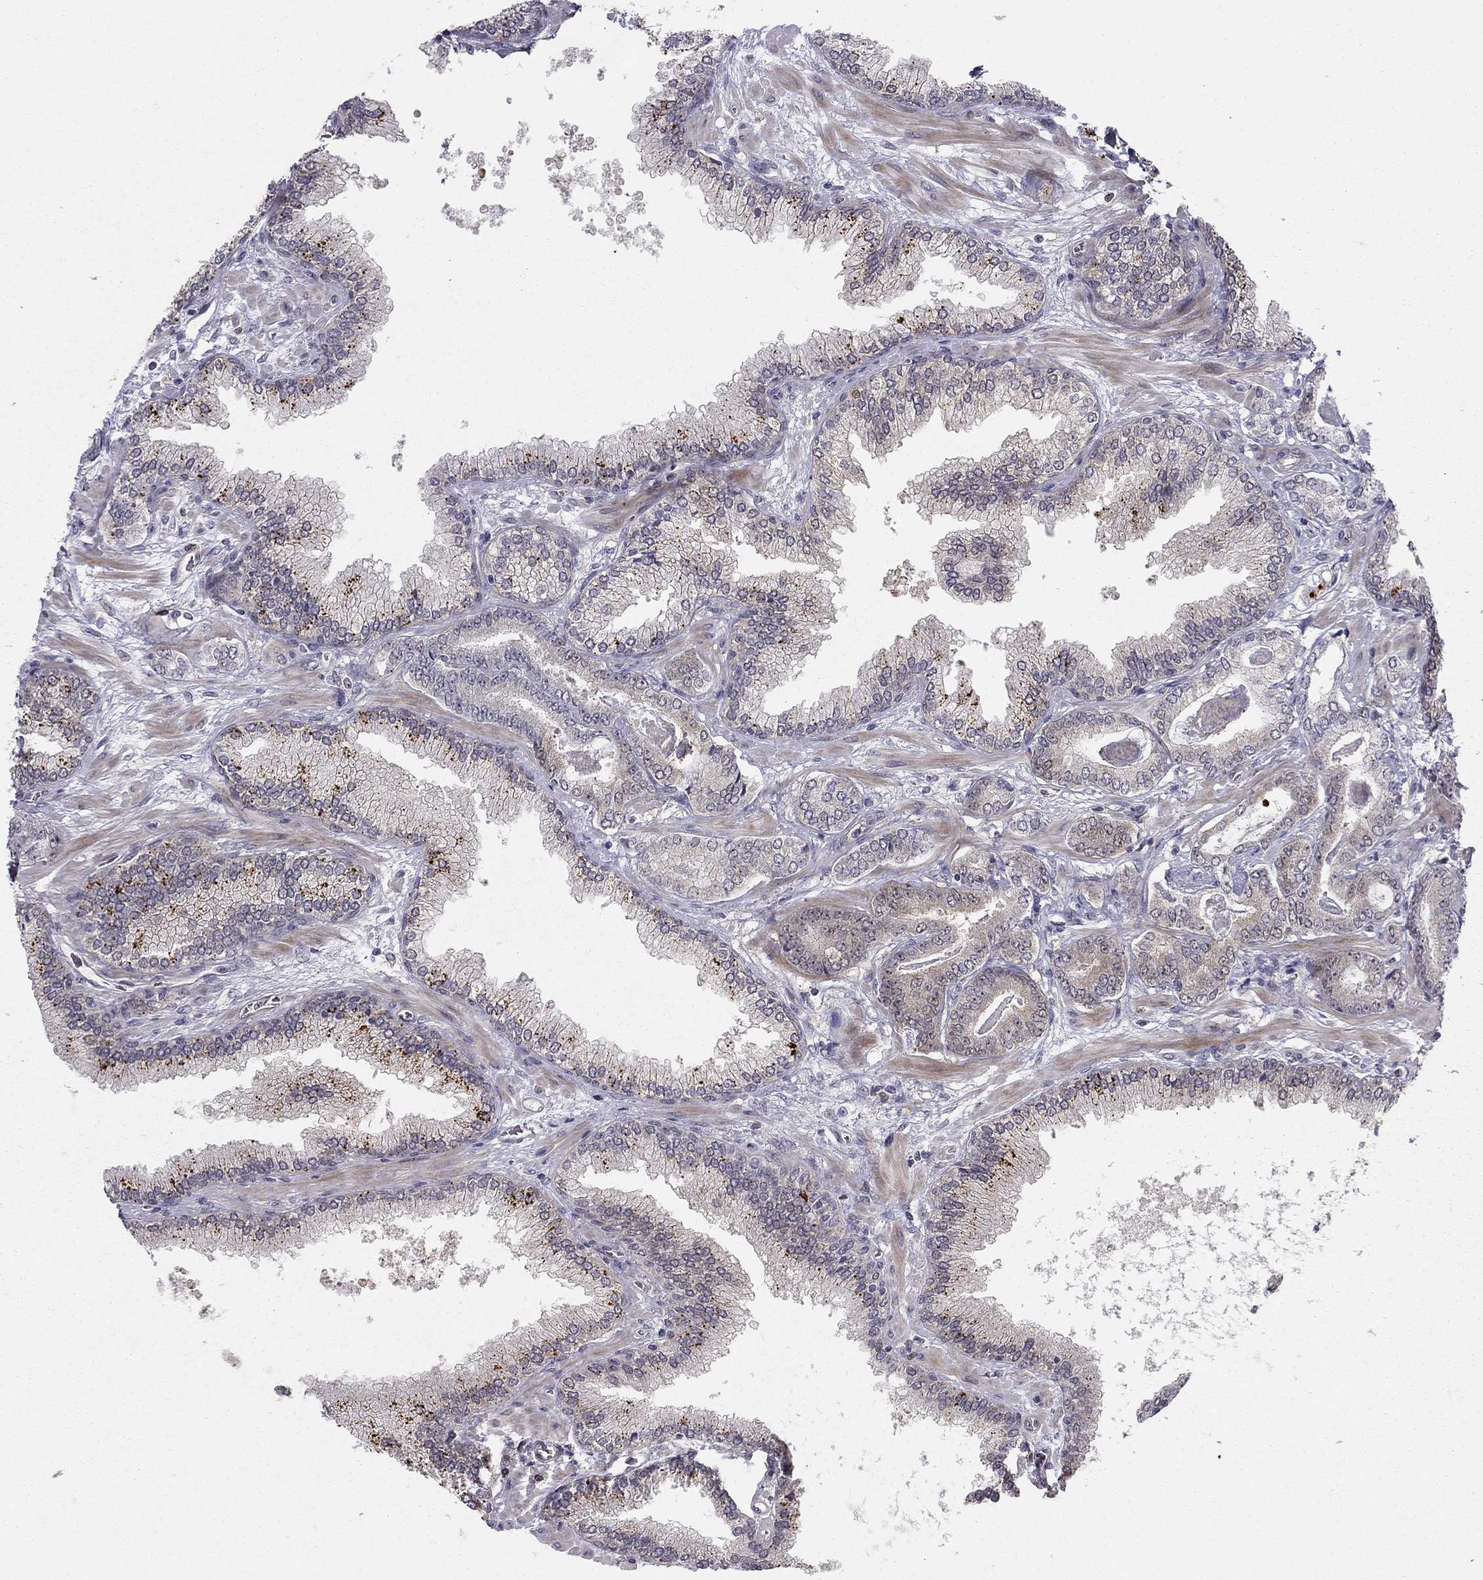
{"staining": {"intensity": "negative", "quantity": "none", "location": "none"}, "tissue": "prostate cancer", "cell_type": "Tumor cells", "image_type": "cancer", "snomed": [{"axis": "morphology", "description": "Adenocarcinoma, Low grade"}, {"axis": "topography", "description": "Prostate"}], "caption": "Immunohistochemical staining of human prostate adenocarcinoma (low-grade) shows no significant positivity in tumor cells.", "gene": "STXBP6", "patient": {"sex": "male", "age": 69}}